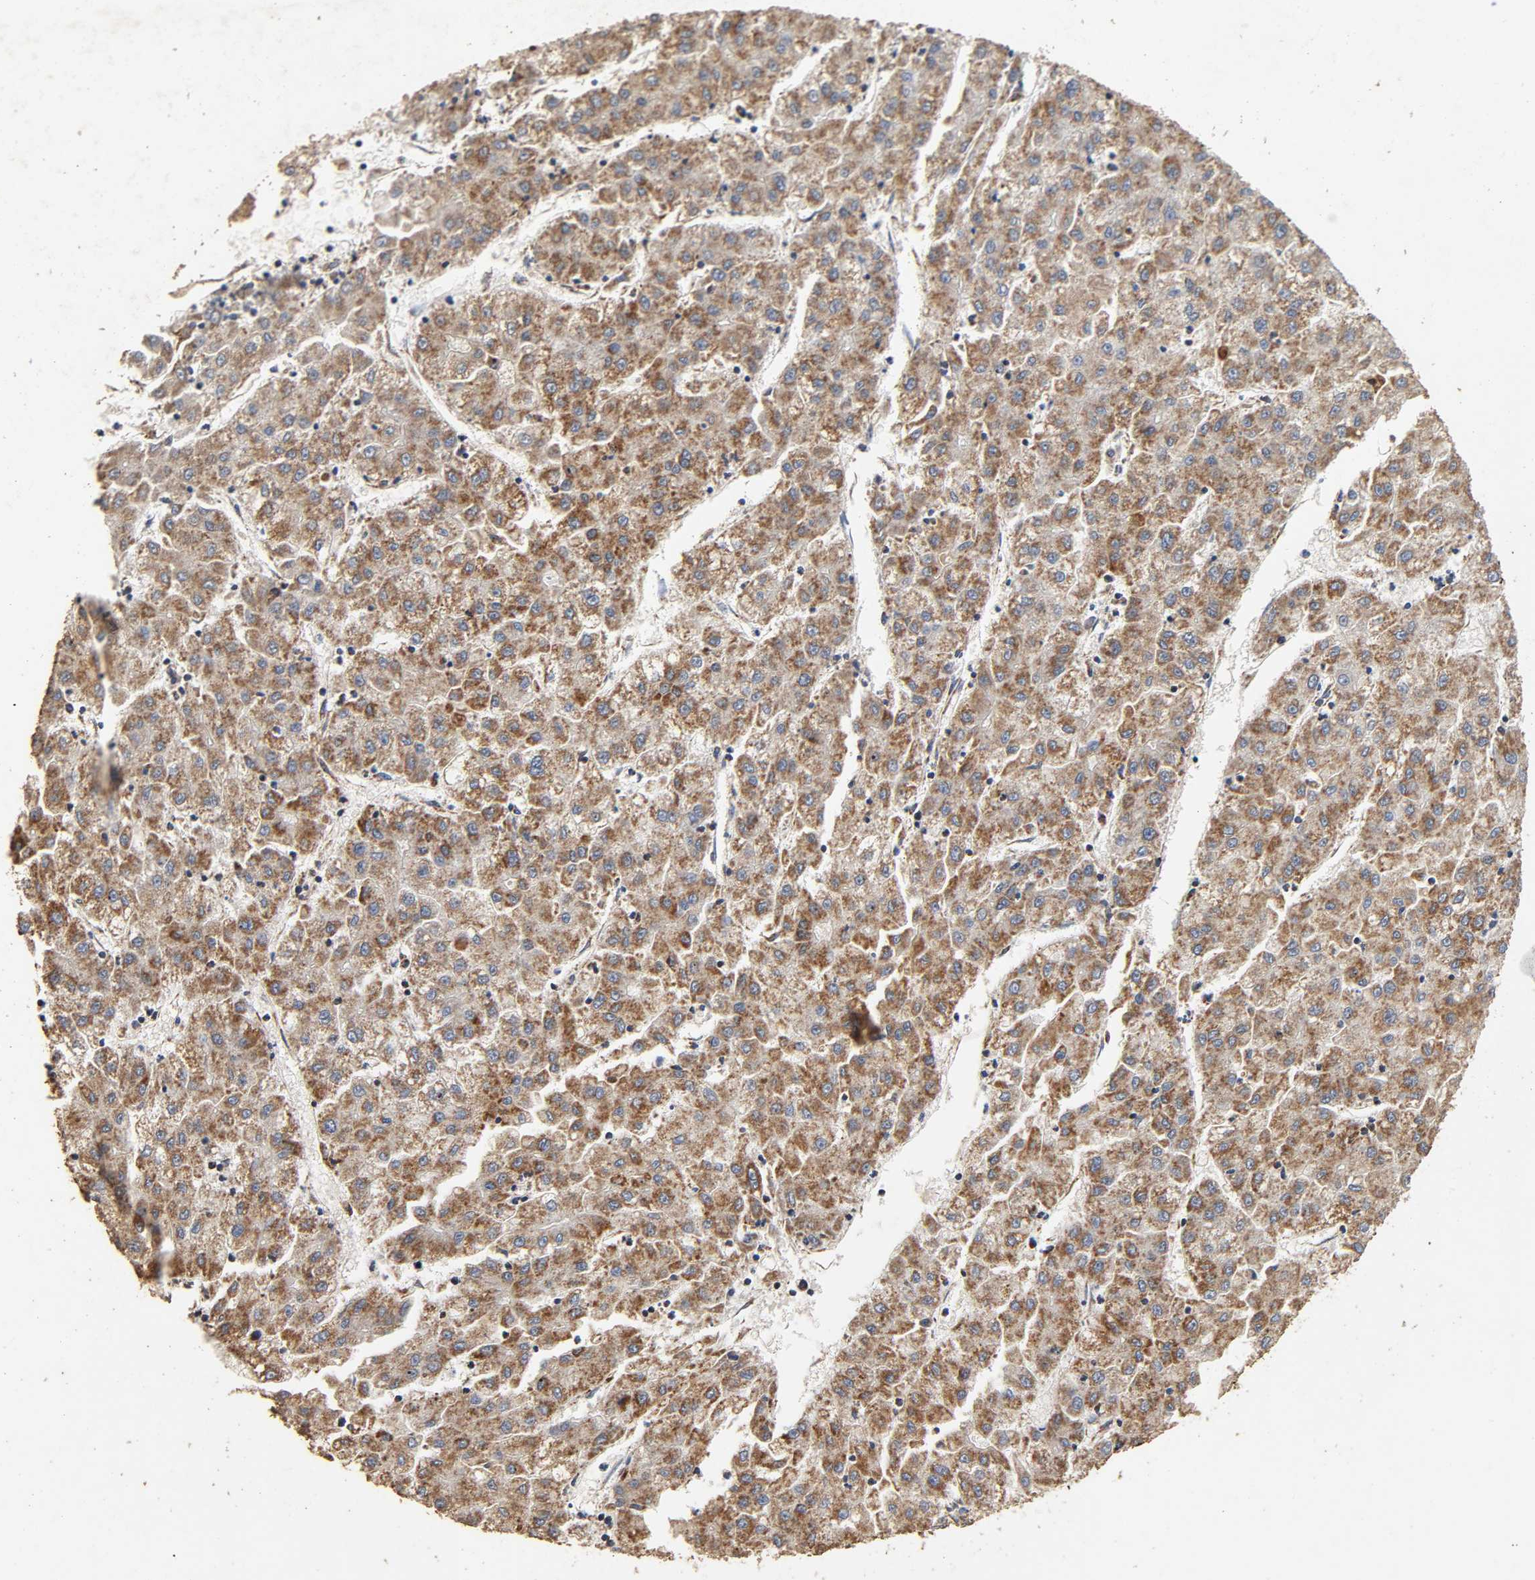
{"staining": {"intensity": "moderate", "quantity": ">75%", "location": "cytoplasmic/membranous"}, "tissue": "liver cancer", "cell_type": "Tumor cells", "image_type": "cancer", "snomed": [{"axis": "morphology", "description": "Carcinoma, Hepatocellular, NOS"}, {"axis": "topography", "description": "Liver"}], "caption": "High-magnification brightfield microscopy of liver cancer (hepatocellular carcinoma) stained with DAB (3,3'-diaminobenzidine) (brown) and counterstained with hematoxylin (blue). tumor cells exhibit moderate cytoplasmic/membranous expression is identified in approximately>75% of cells. The staining was performed using DAB, with brown indicating positive protein expression. Nuclei are stained blue with hematoxylin.", "gene": "NDUFS3", "patient": {"sex": "male", "age": 72}}